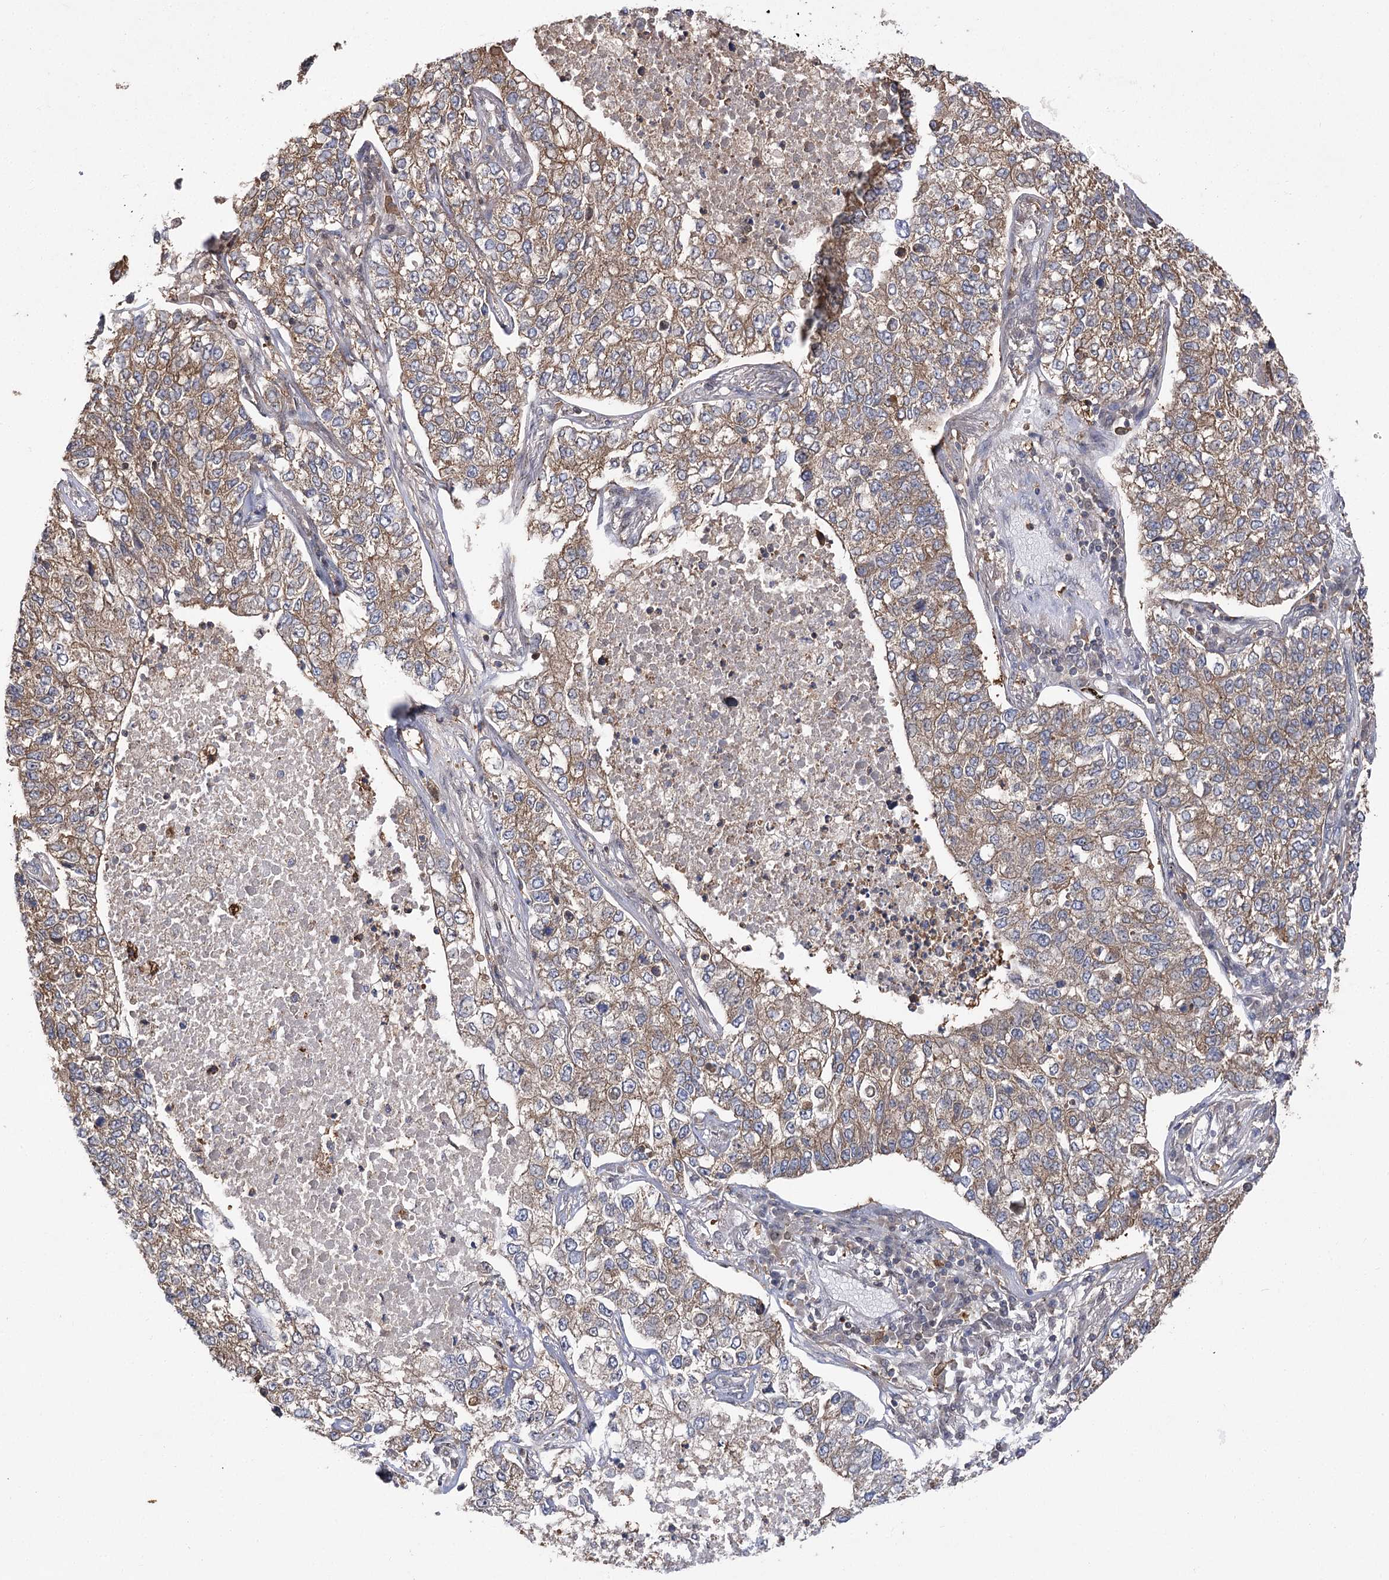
{"staining": {"intensity": "moderate", "quantity": ">75%", "location": "cytoplasmic/membranous"}, "tissue": "lung cancer", "cell_type": "Tumor cells", "image_type": "cancer", "snomed": [{"axis": "morphology", "description": "Adenocarcinoma, NOS"}, {"axis": "topography", "description": "Lung"}], "caption": "DAB (3,3'-diaminobenzidine) immunohistochemical staining of lung cancer (adenocarcinoma) displays moderate cytoplasmic/membranous protein positivity in about >75% of tumor cells.", "gene": "UGP2", "patient": {"sex": "male", "age": 49}}